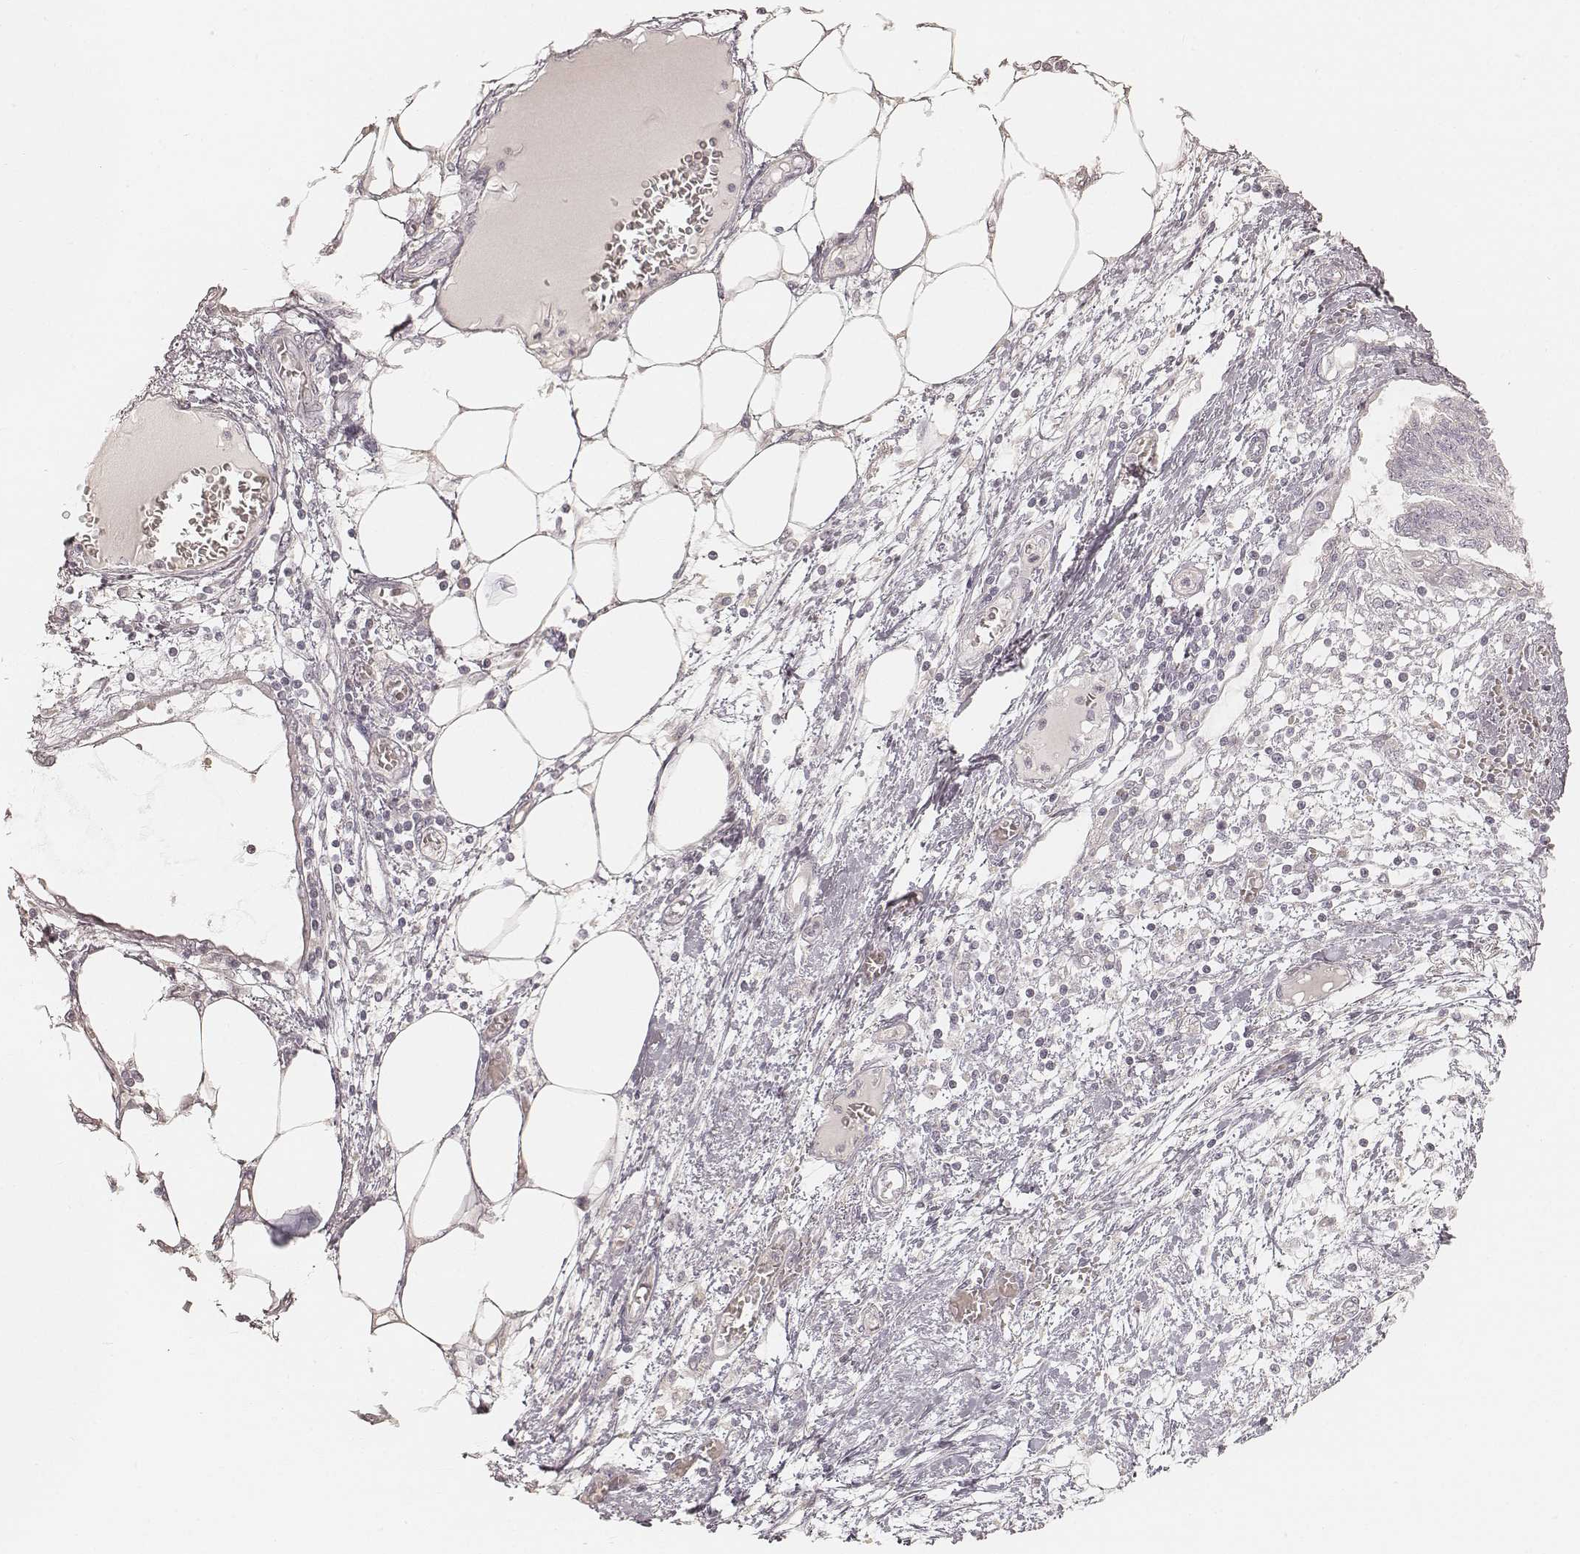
{"staining": {"intensity": "negative", "quantity": "none", "location": "none"}, "tissue": "endometrial cancer", "cell_type": "Tumor cells", "image_type": "cancer", "snomed": [{"axis": "morphology", "description": "Adenocarcinoma, NOS"}, {"axis": "morphology", "description": "Adenocarcinoma, metastatic, NOS"}, {"axis": "topography", "description": "Adipose tissue"}, {"axis": "topography", "description": "Endometrium"}], "caption": "DAB immunohistochemical staining of endometrial adenocarcinoma shows no significant expression in tumor cells.", "gene": "FMNL2", "patient": {"sex": "female", "age": 67}}